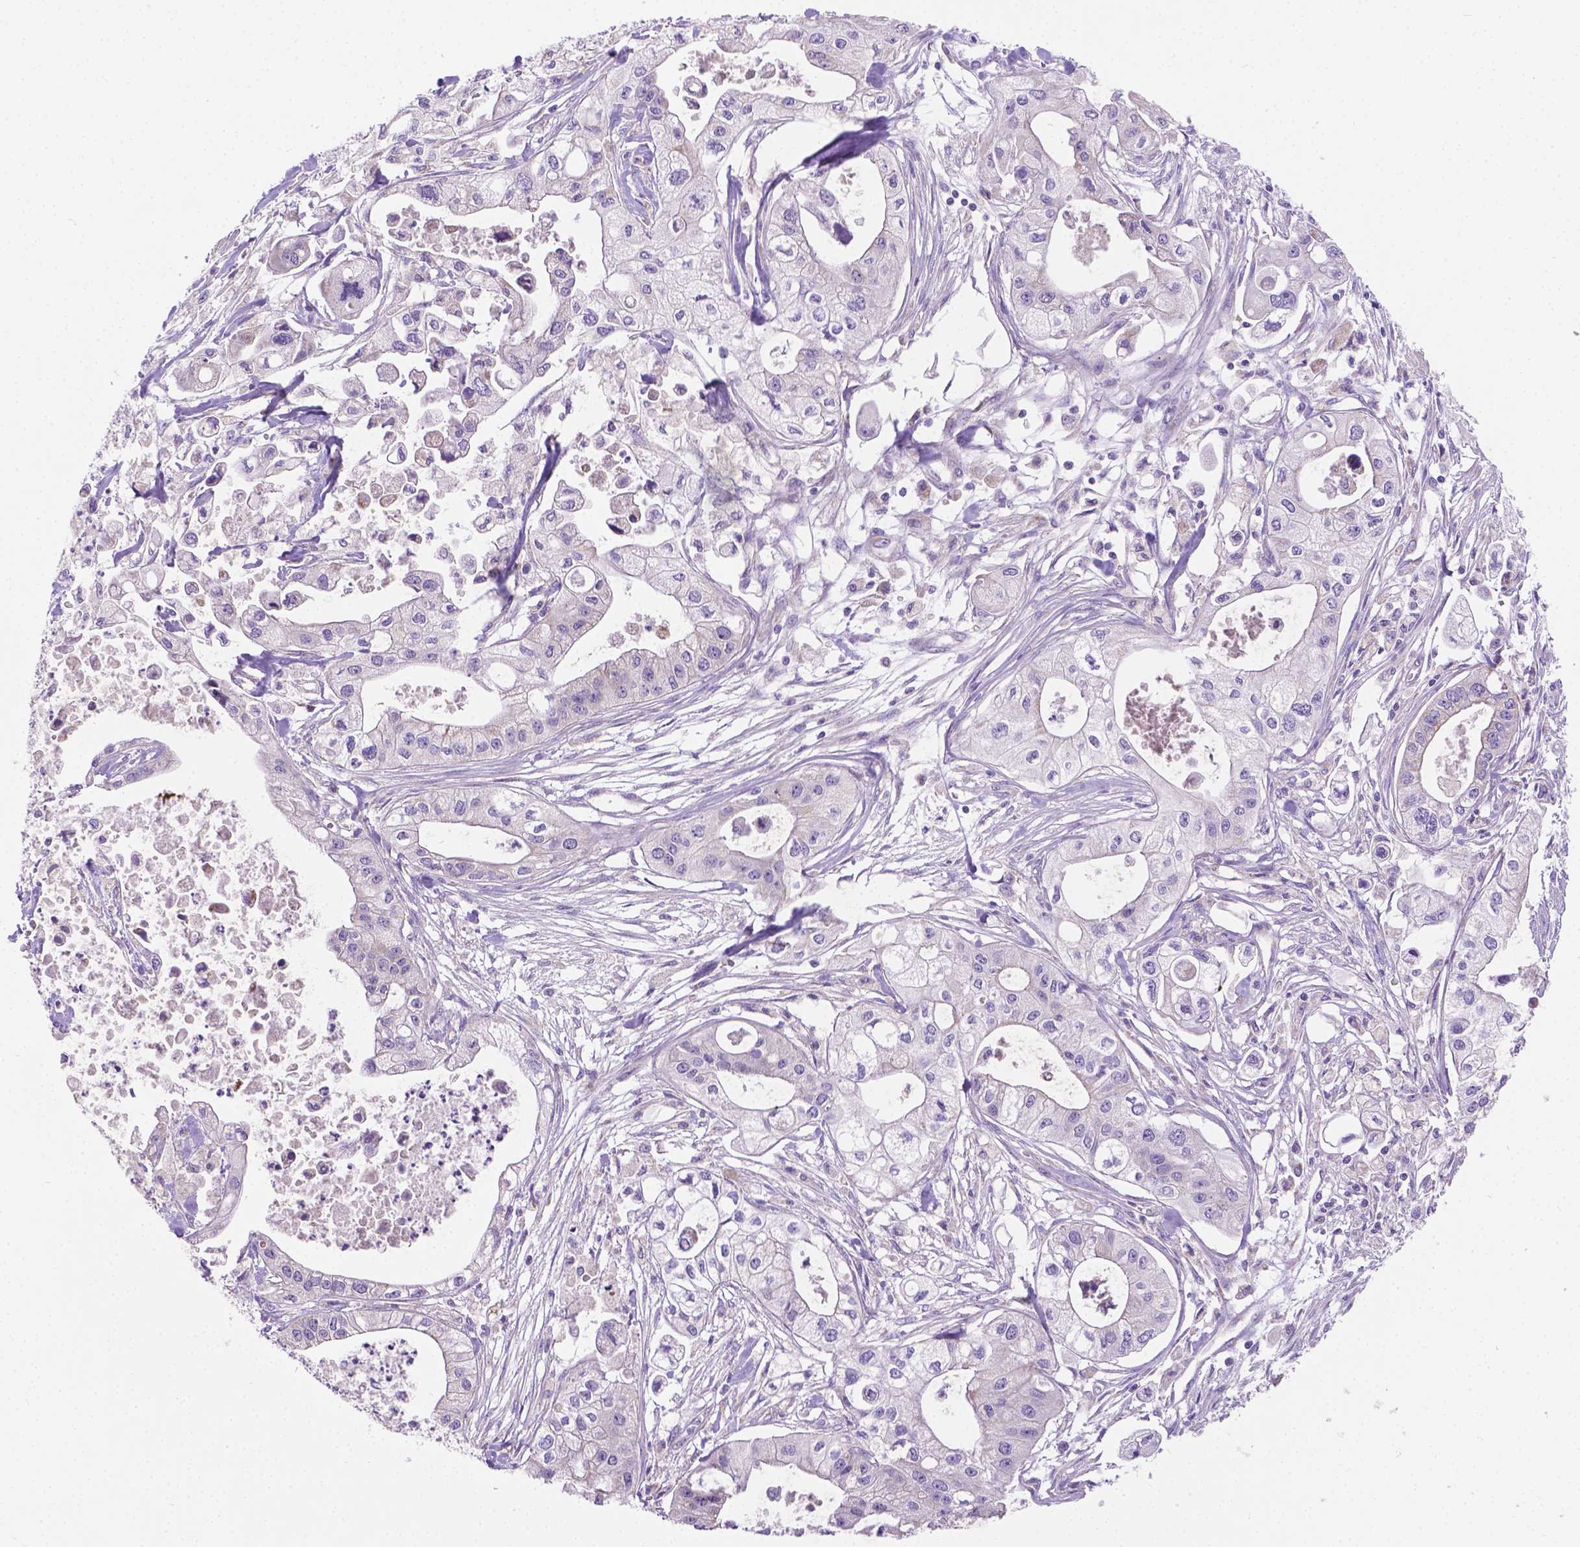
{"staining": {"intensity": "negative", "quantity": "none", "location": "none"}, "tissue": "pancreatic cancer", "cell_type": "Tumor cells", "image_type": "cancer", "snomed": [{"axis": "morphology", "description": "Adenocarcinoma, NOS"}, {"axis": "topography", "description": "Pancreas"}], "caption": "Micrograph shows no protein positivity in tumor cells of pancreatic cancer tissue. Nuclei are stained in blue.", "gene": "CSPG5", "patient": {"sex": "male", "age": 70}}